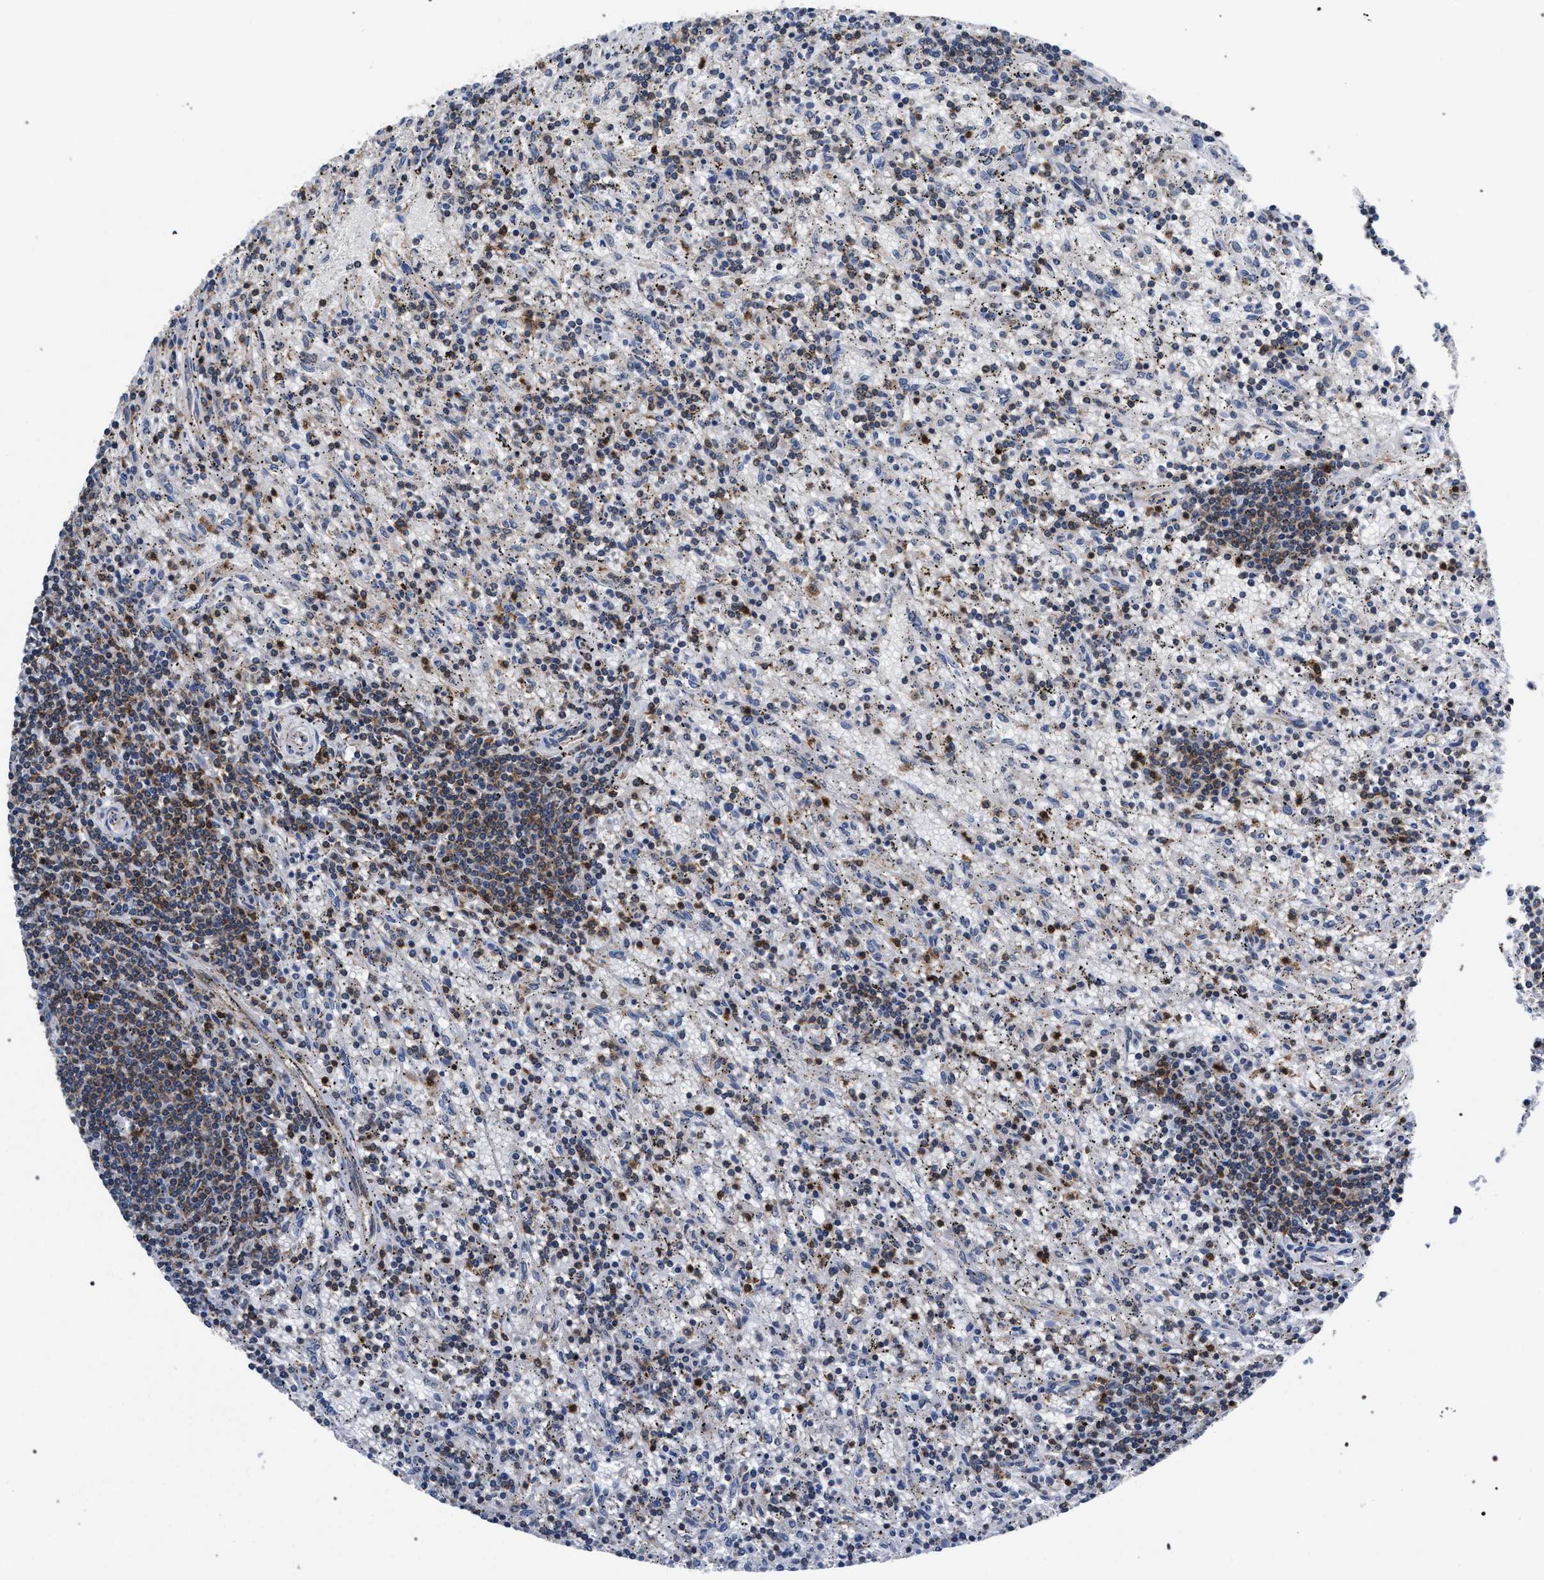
{"staining": {"intensity": "weak", "quantity": "25%-75%", "location": "cytoplasmic/membranous"}, "tissue": "lymphoma", "cell_type": "Tumor cells", "image_type": "cancer", "snomed": [{"axis": "morphology", "description": "Malignant lymphoma, non-Hodgkin's type, Low grade"}, {"axis": "topography", "description": "Spleen"}], "caption": "A high-resolution micrograph shows immunohistochemistry (IHC) staining of lymphoma, which displays weak cytoplasmic/membranous staining in approximately 25%-75% of tumor cells. Nuclei are stained in blue.", "gene": "LASP1", "patient": {"sex": "male", "age": 76}}